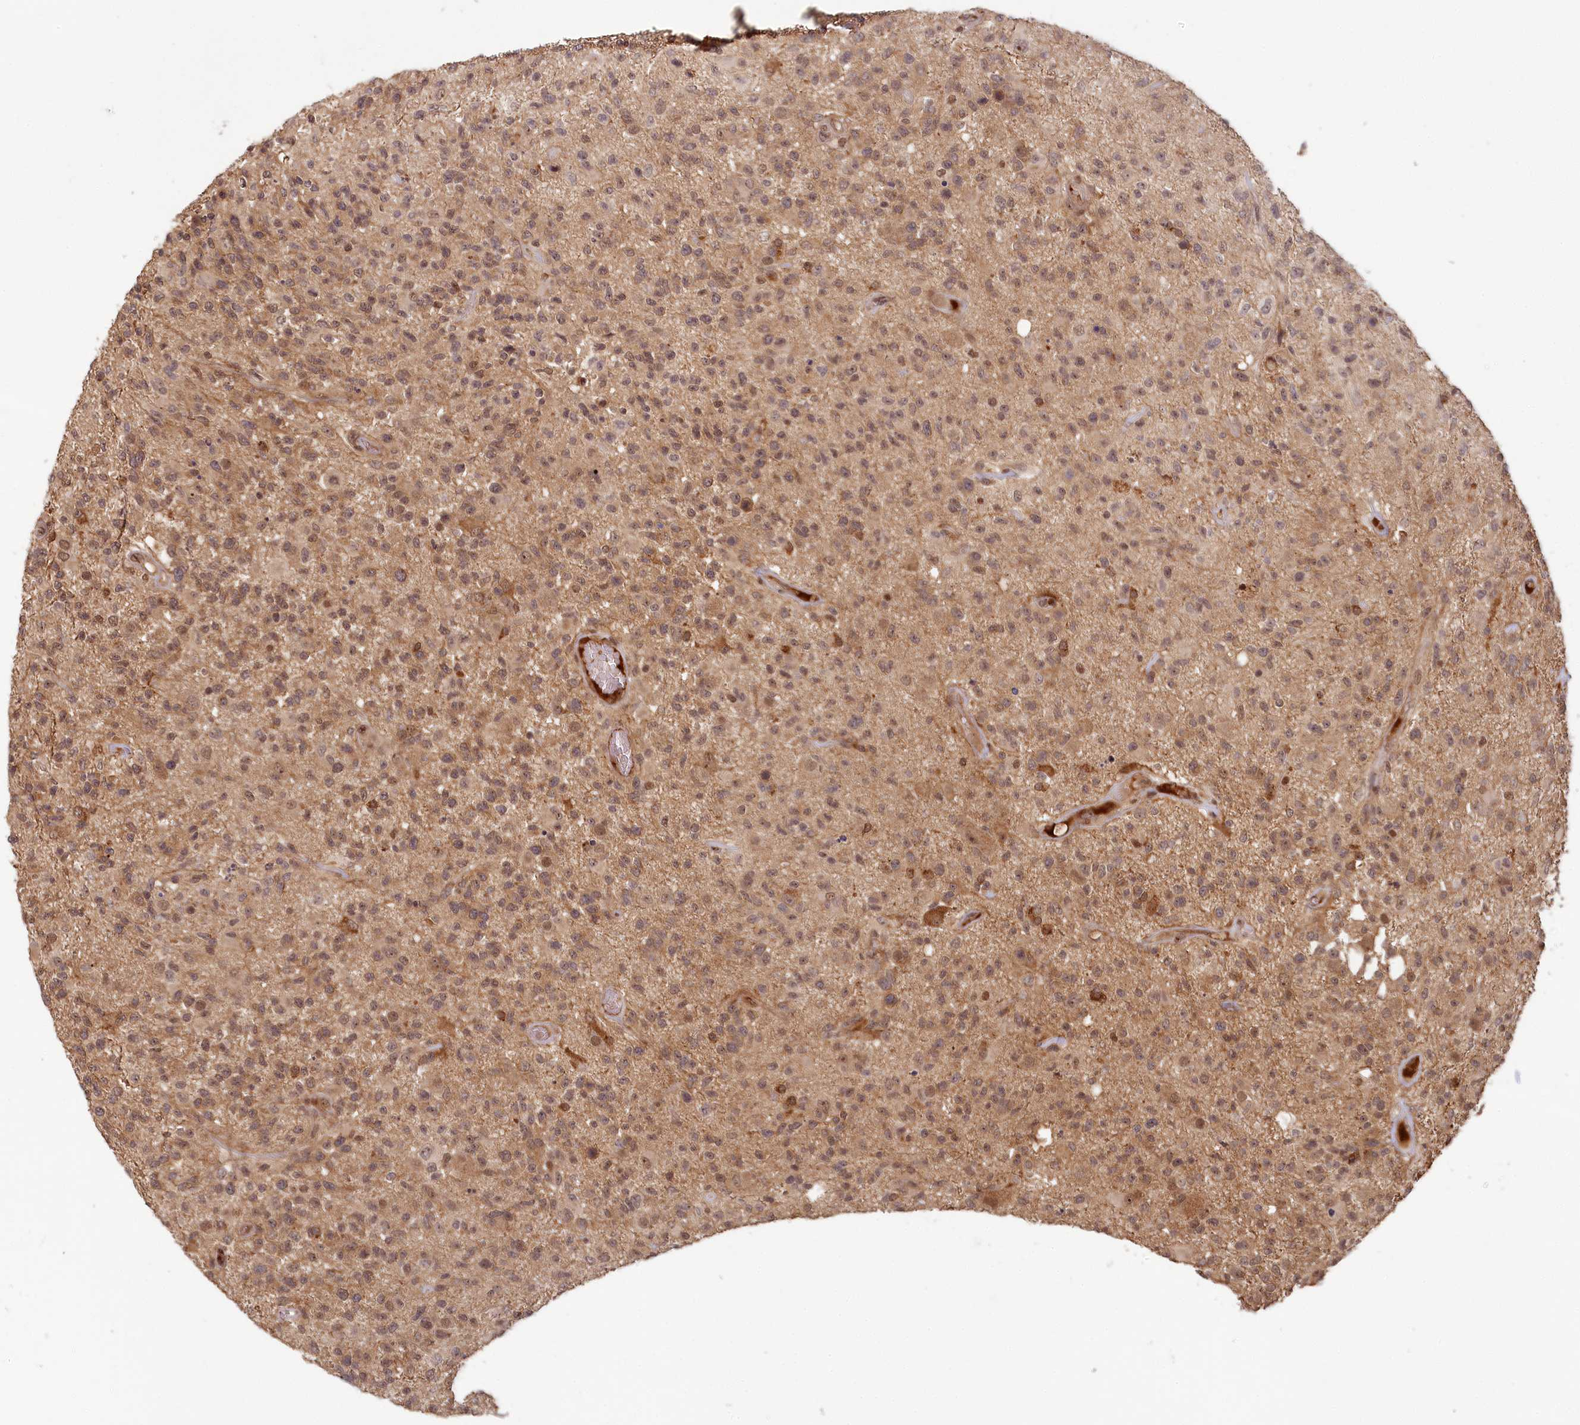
{"staining": {"intensity": "moderate", "quantity": ">75%", "location": "cytoplasmic/membranous,nuclear"}, "tissue": "glioma", "cell_type": "Tumor cells", "image_type": "cancer", "snomed": [{"axis": "morphology", "description": "Glioma, malignant, High grade"}, {"axis": "morphology", "description": "Glioblastoma, NOS"}, {"axis": "topography", "description": "Brain"}], "caption": "A high-resolution image shows immunohistochemistry staining of malignant glioma (high-grade), which shows moderate cytoplasmic/membranous and nuclear expression in approximately >75% of tumor cells.", "gene": "WAPL", "patient": {"sex": "male", "age": 60}}